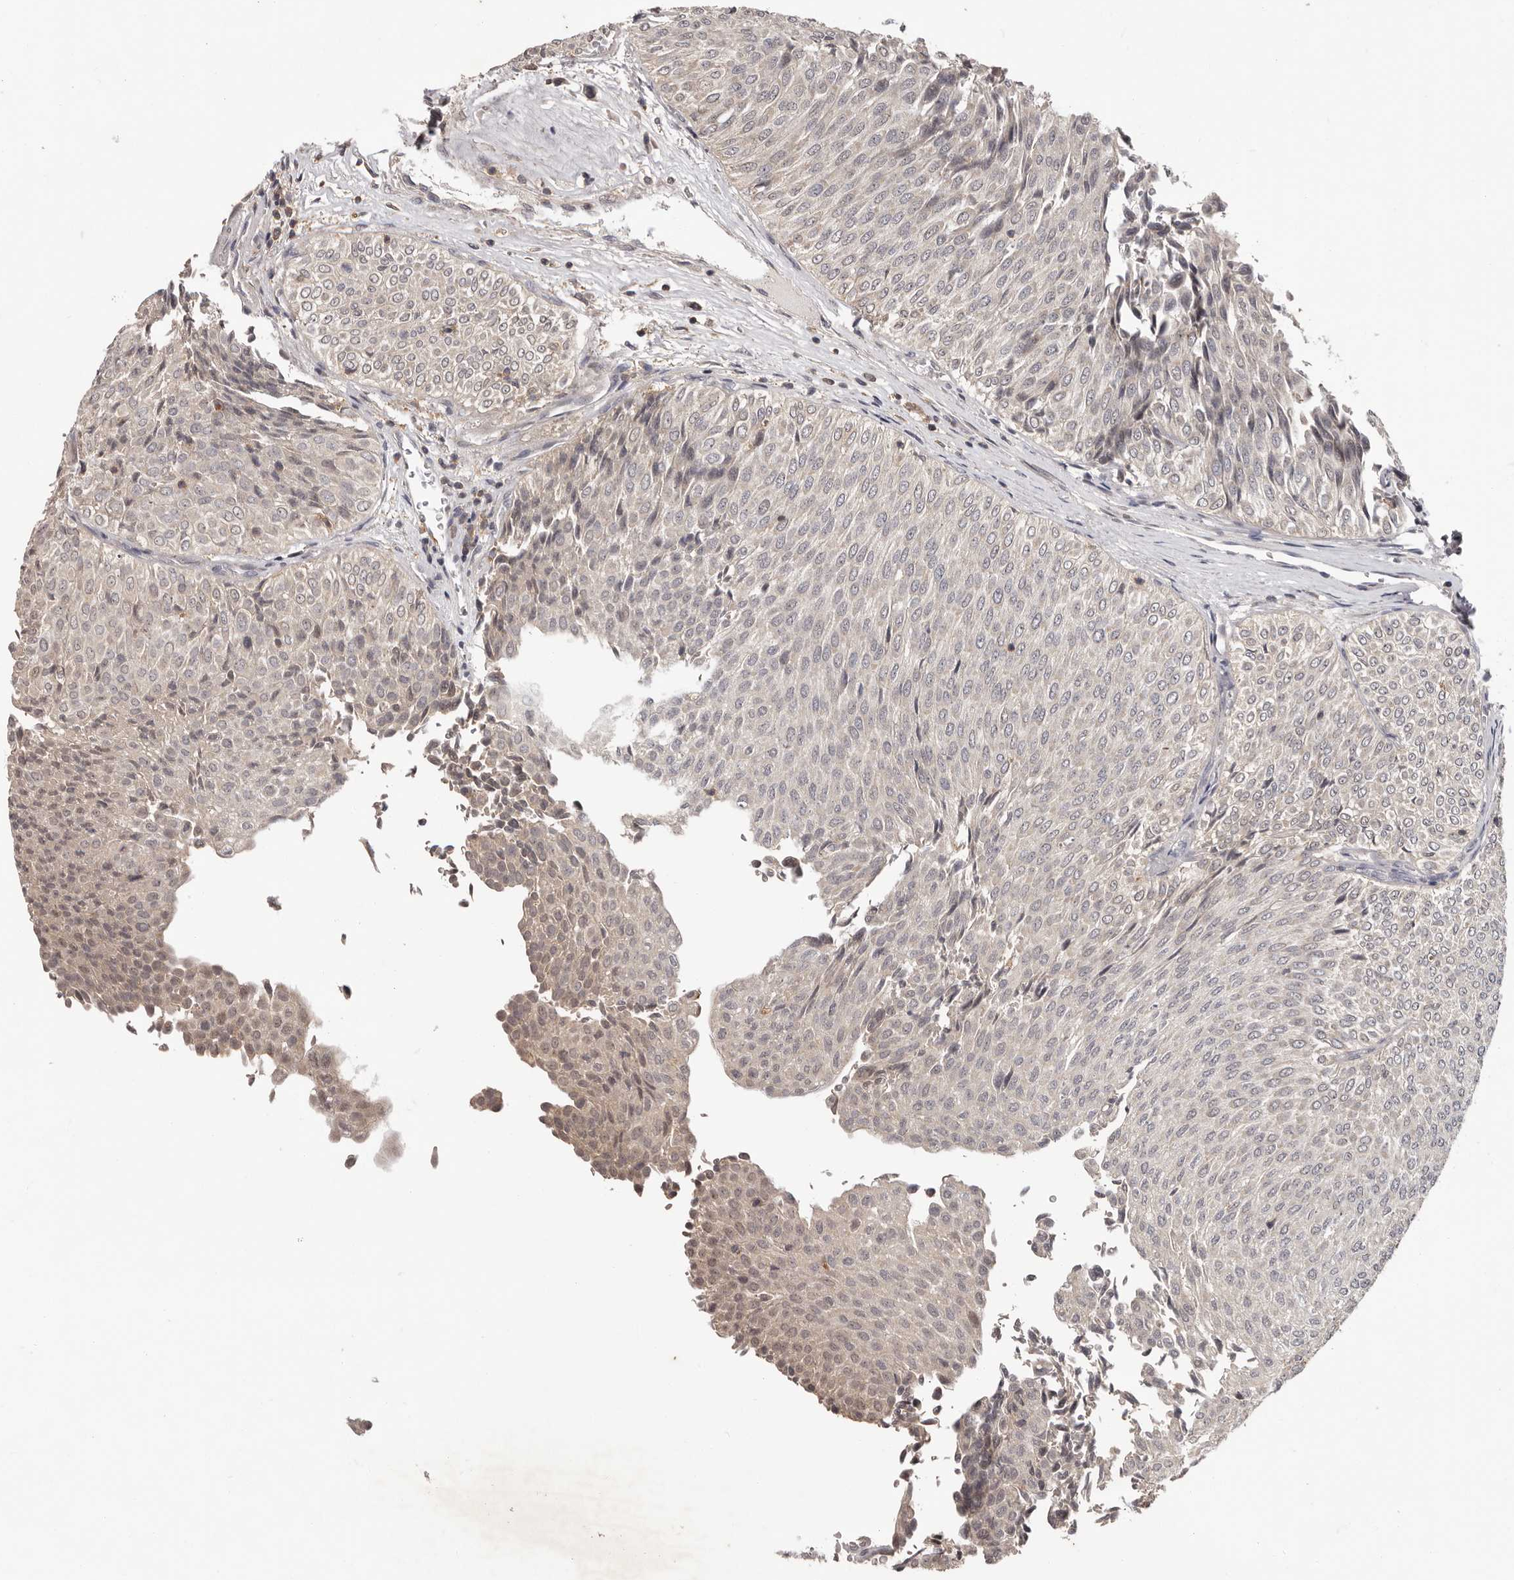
{"staining": {"intensity": "weak", "quantity": "<25%", "location": "cytoplasmic/membranous,nuclear"}, "tissue": "urothelial cancer", "cell_type": "Tumor cells", "image_type": "cancer", "snomed": [{"axis": "morphology", "description": "Urothelial carcinoma, Low grade"}, {"axis": "topography", "description": "Urinary bladder"}], "caption": "IHC of urothelial cancer reveals no staining in tumor cells.", "gene": "ANKRD44", "patient": {"sex": "male", "age": 78}}